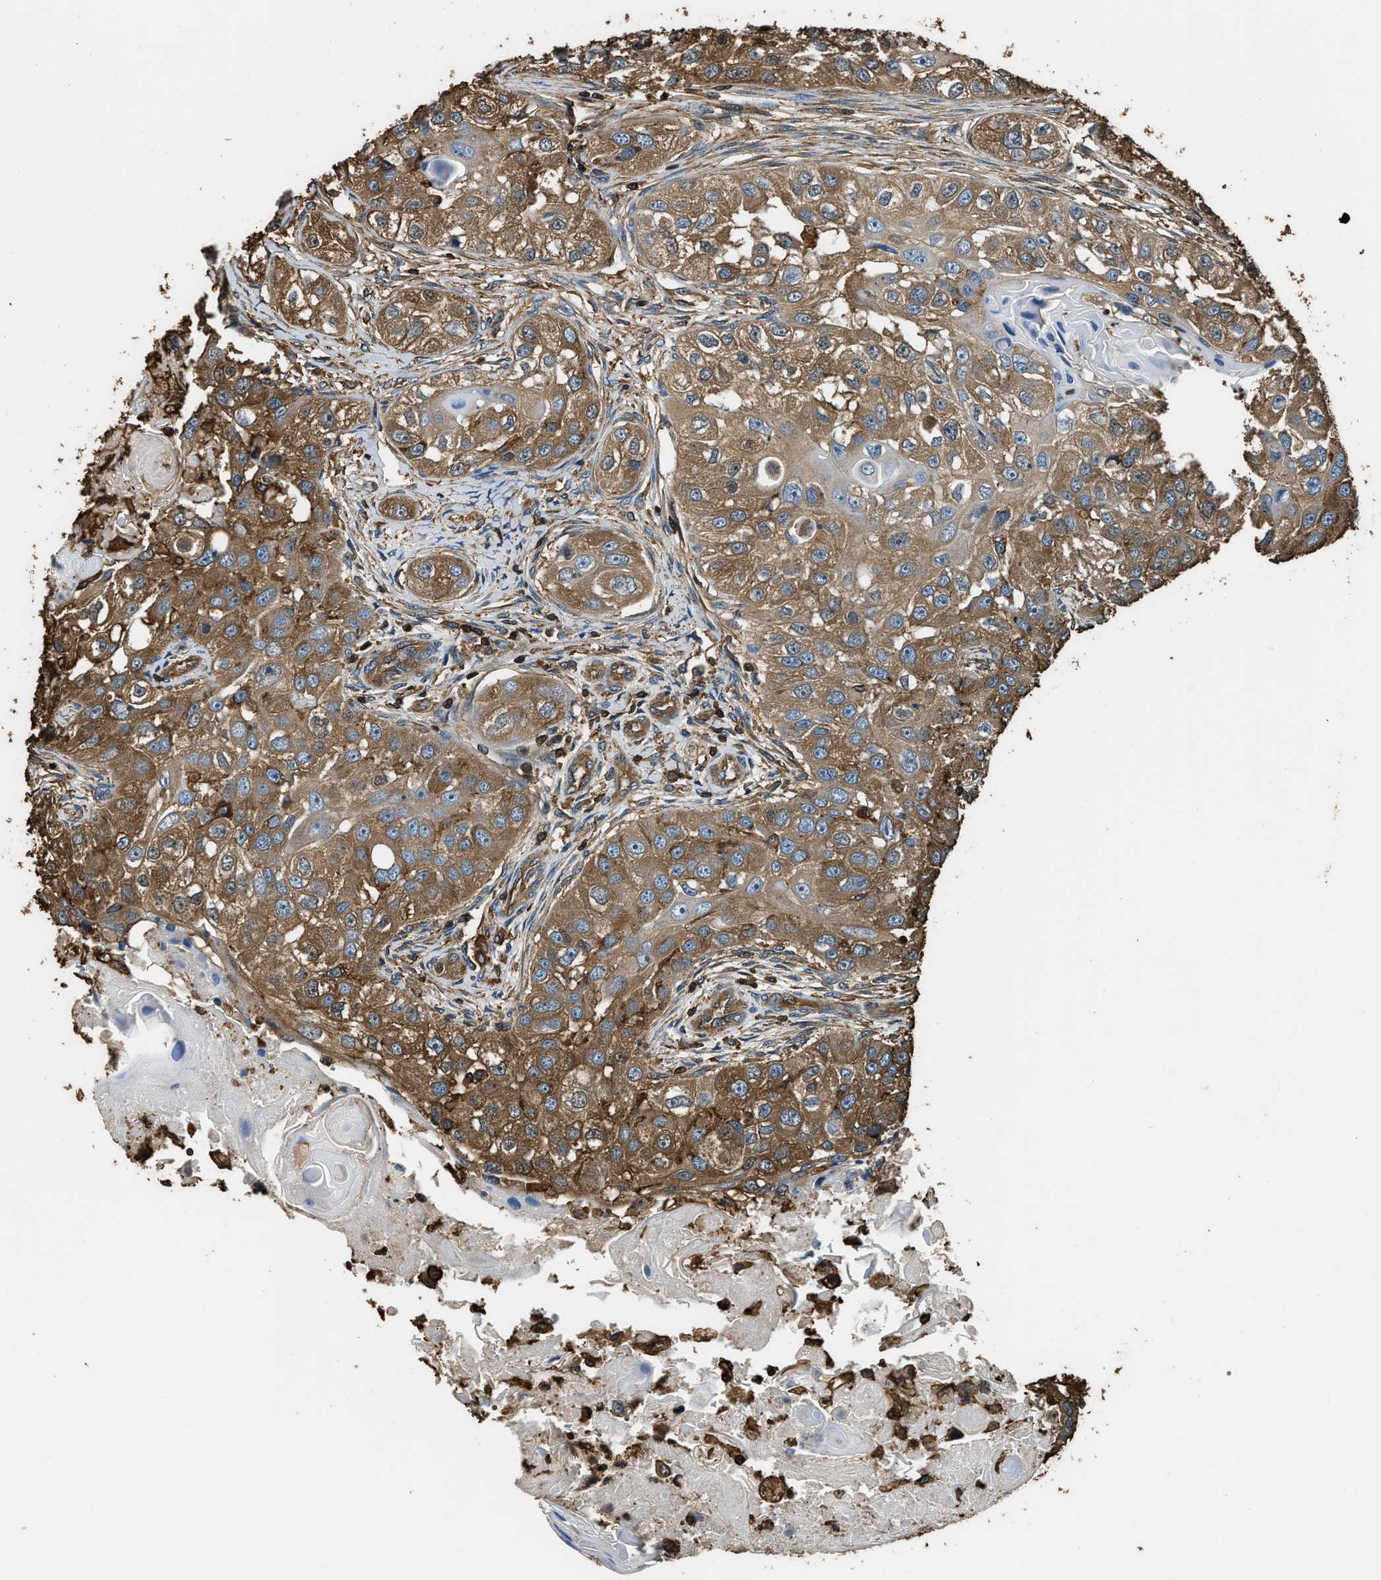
{"staining": {"intensity": "moderate", "quantity": ">75%", "location": "cytoplasmic/membranous"}, "tissue": "head and neck cancer", "cell_type": "Tumor cells", "image_type": "cancer", "snomed": [{"axis": "morphology", "description": "Normal tissue, NOS"}, {"axis": "morphology", "description": "Squamous cell carcinoma, NOS"}, {"axis": "topography", "description": "Skeletal muscle"}, {"axis": "topography", "description": "Head-Neck"}], "caption": "Immunohistochemical staining of human head and neck cancer demonstrates medium levels of moderate cytoplasmic/membranous staining in about >75% of tumor cells.", "gene": "ACCS", "patient": {"sex": "male", "age": 51}}